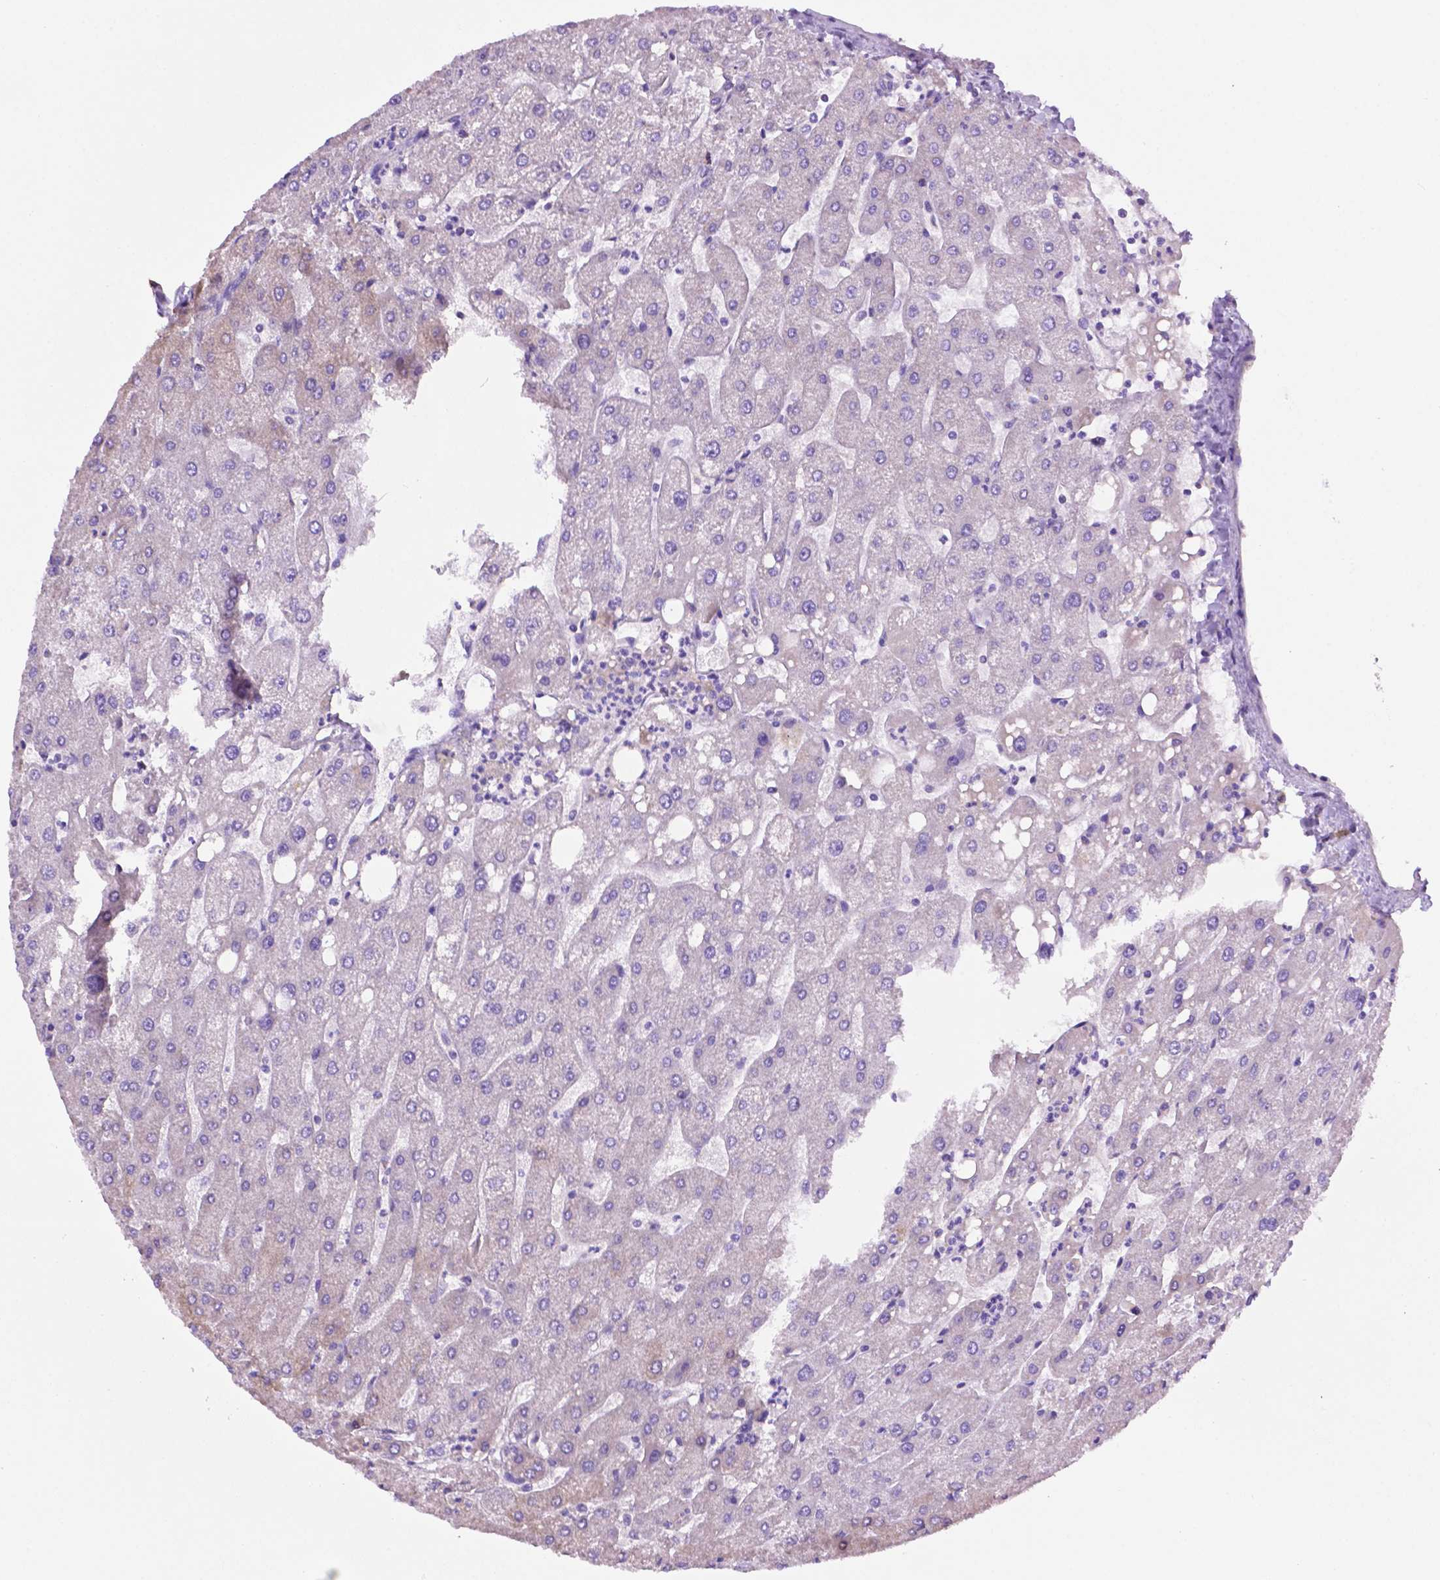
{"staining": {"intensity": "negative", "quantity": "none", "location": "none"}, "tissue": "liver", "cell_type": "Cholangiocytes", "image_type": "normal", "snomed": [{"axis": "morphology", "description": "Normal tissue, NOS"}, {"axis": "topography", "description": "Liver"}], "caption": "A micrograph of liver stained for a protein demonstrates no brown staining in cholangiocytes.", "gene": "PHYHIP", "patient": {"sex": "male", "age": 67}}